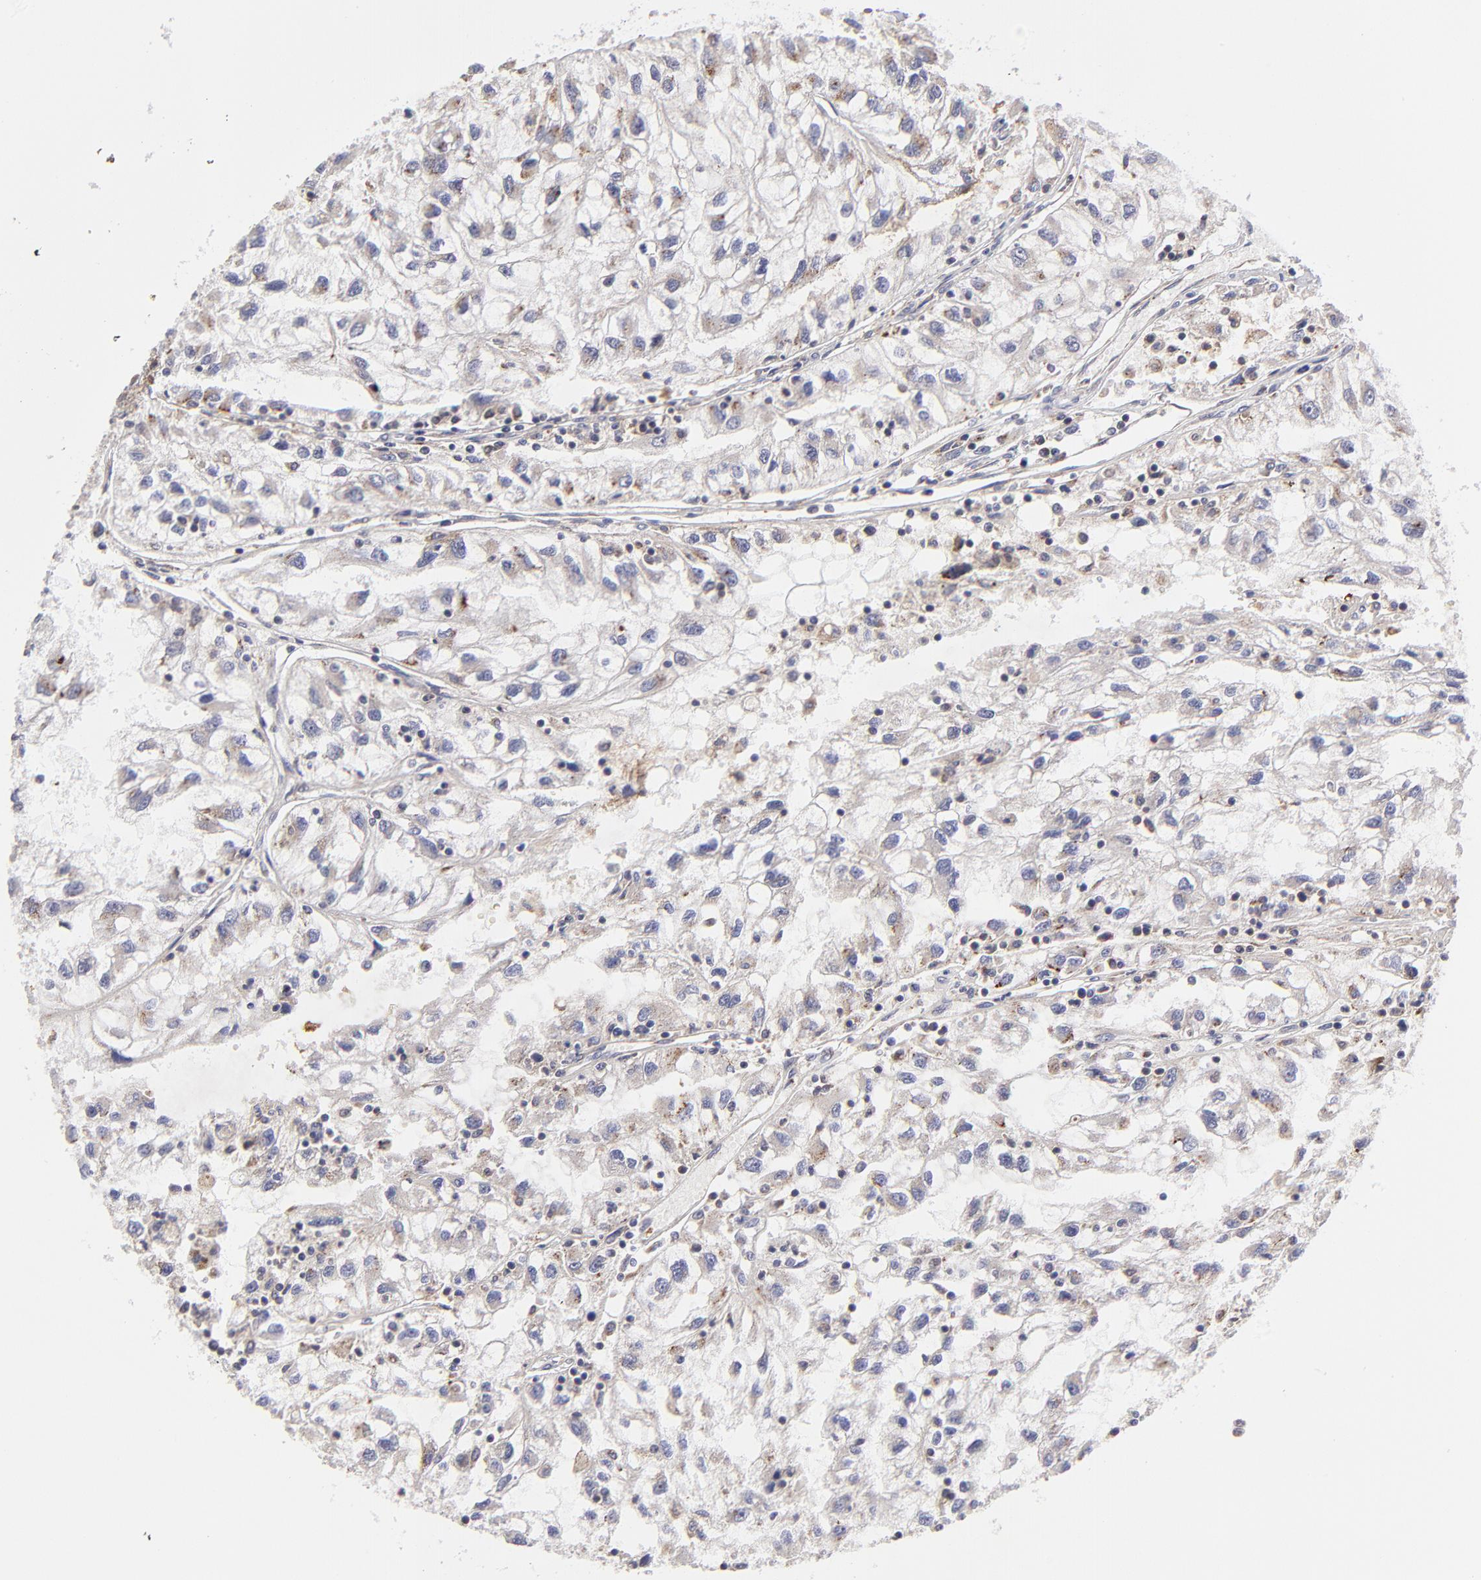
{"staining": {"intensity": "negative", "quantity": "none", "location": "none"}, "tissue": "renal cancer", "cell_type": "Tumor cells", "image_type": "cancer", "snomed": [{"axis": "morphology", "description": "Normal tissue, NOS"}, {"axis": "morphology", "description": "Adenocarcinoma, NOS"}, {"axis": "topography", "description": "Kidney"}], "caption": "DAB (3,3'-diaminobenzidine) immunohistochemical staining of human renal cancer displays no significant positivity in tumor cells.", "gene": "MAP2K7", "patient": {"sex": "male", "age": 71}}